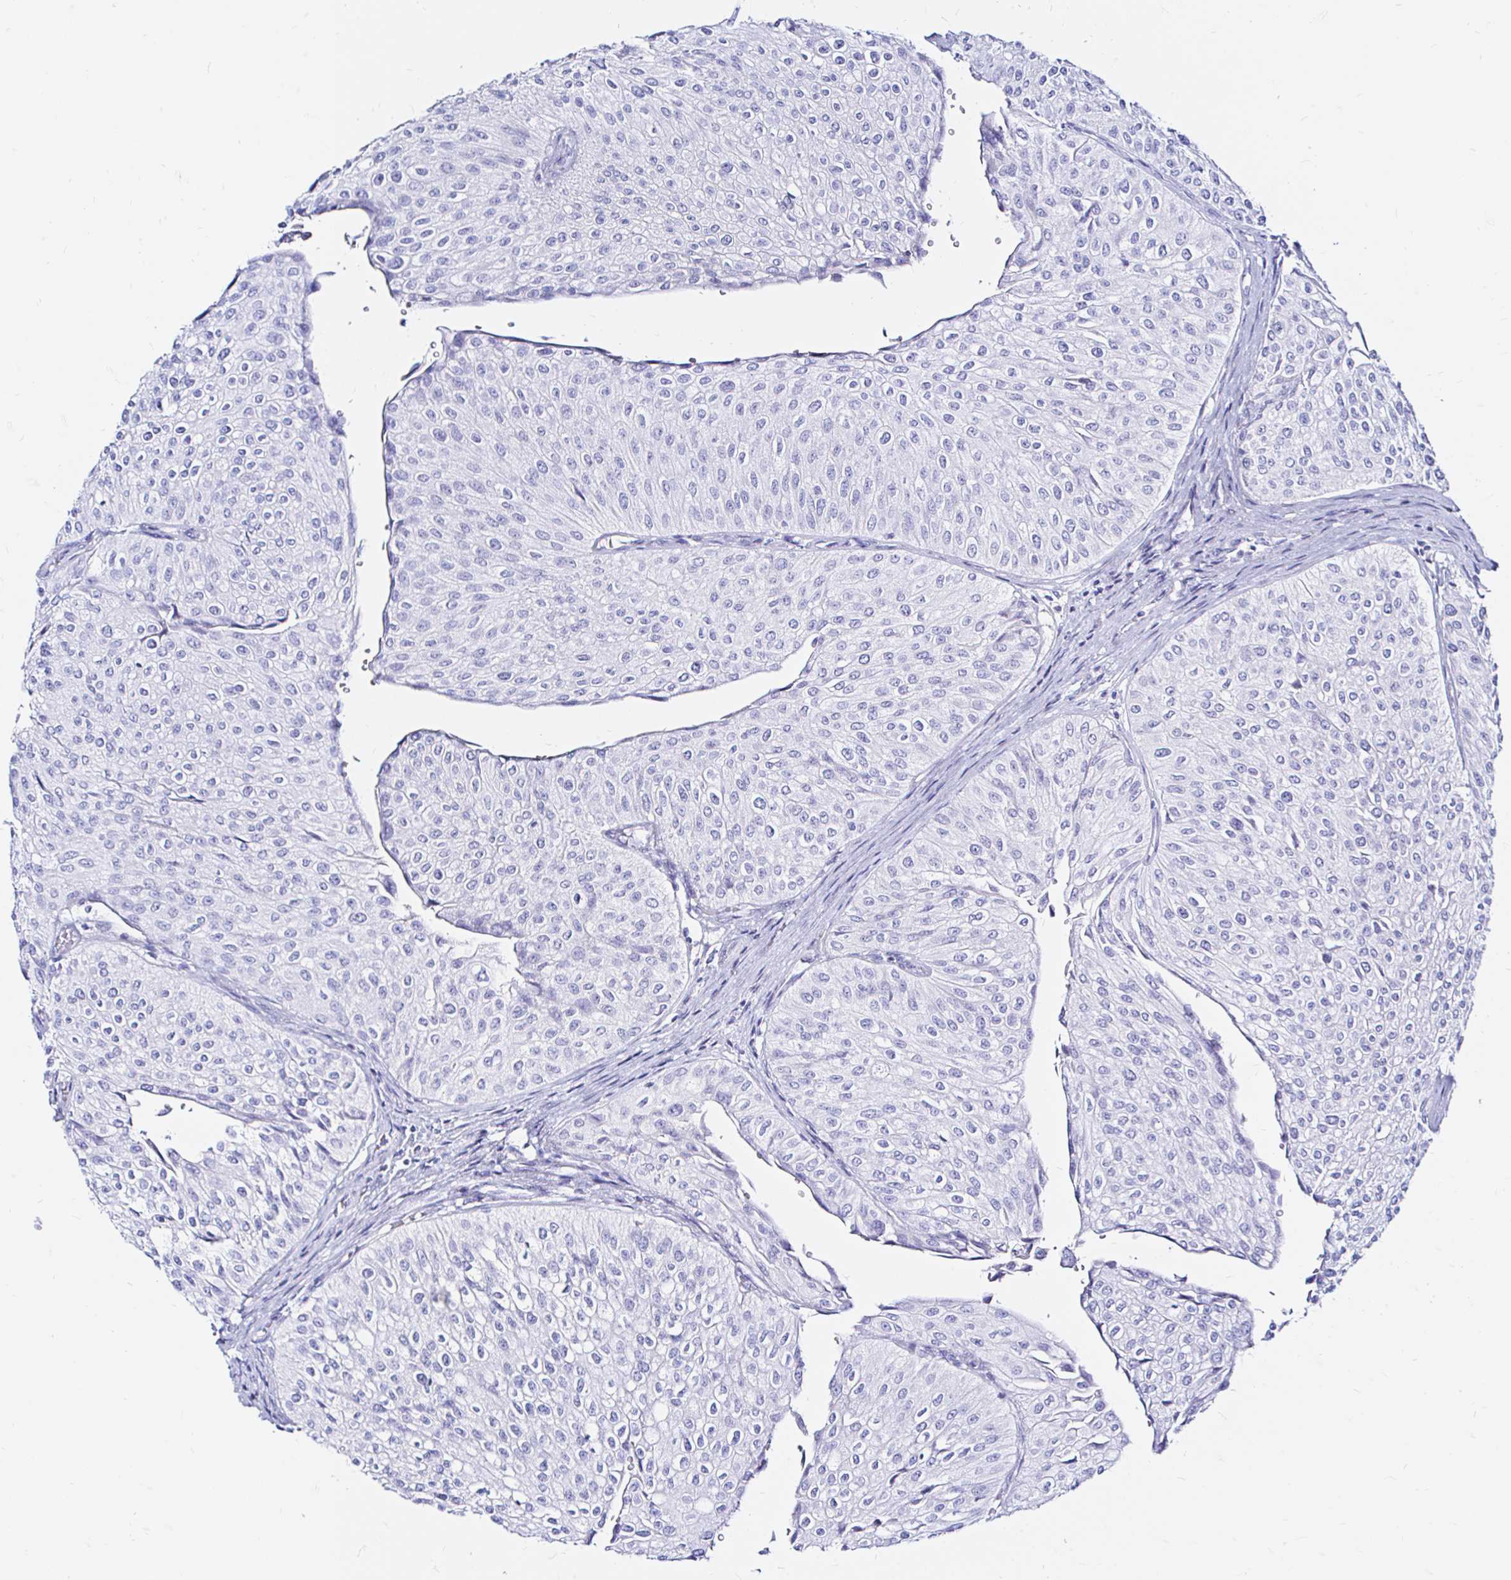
{"staining": {"intensity": "negative", "quantity": "none", "location": "none"}, "tissue": "urothelial cancer", "cell_type": "Tumor cells", "image_type": "cancer", "snomed": [{"axis": "morphology", "description": "Urothelial carcinoma, NOS"}, {"axis": "topography", "description": "Urinary bladder"}], "caption": "DAB immunohistochemical staining of urothelial cancer displays no significant positivity in tumor cells.", "gene": "ZNF432", "patient": {"sex": "male", "age": 67}}